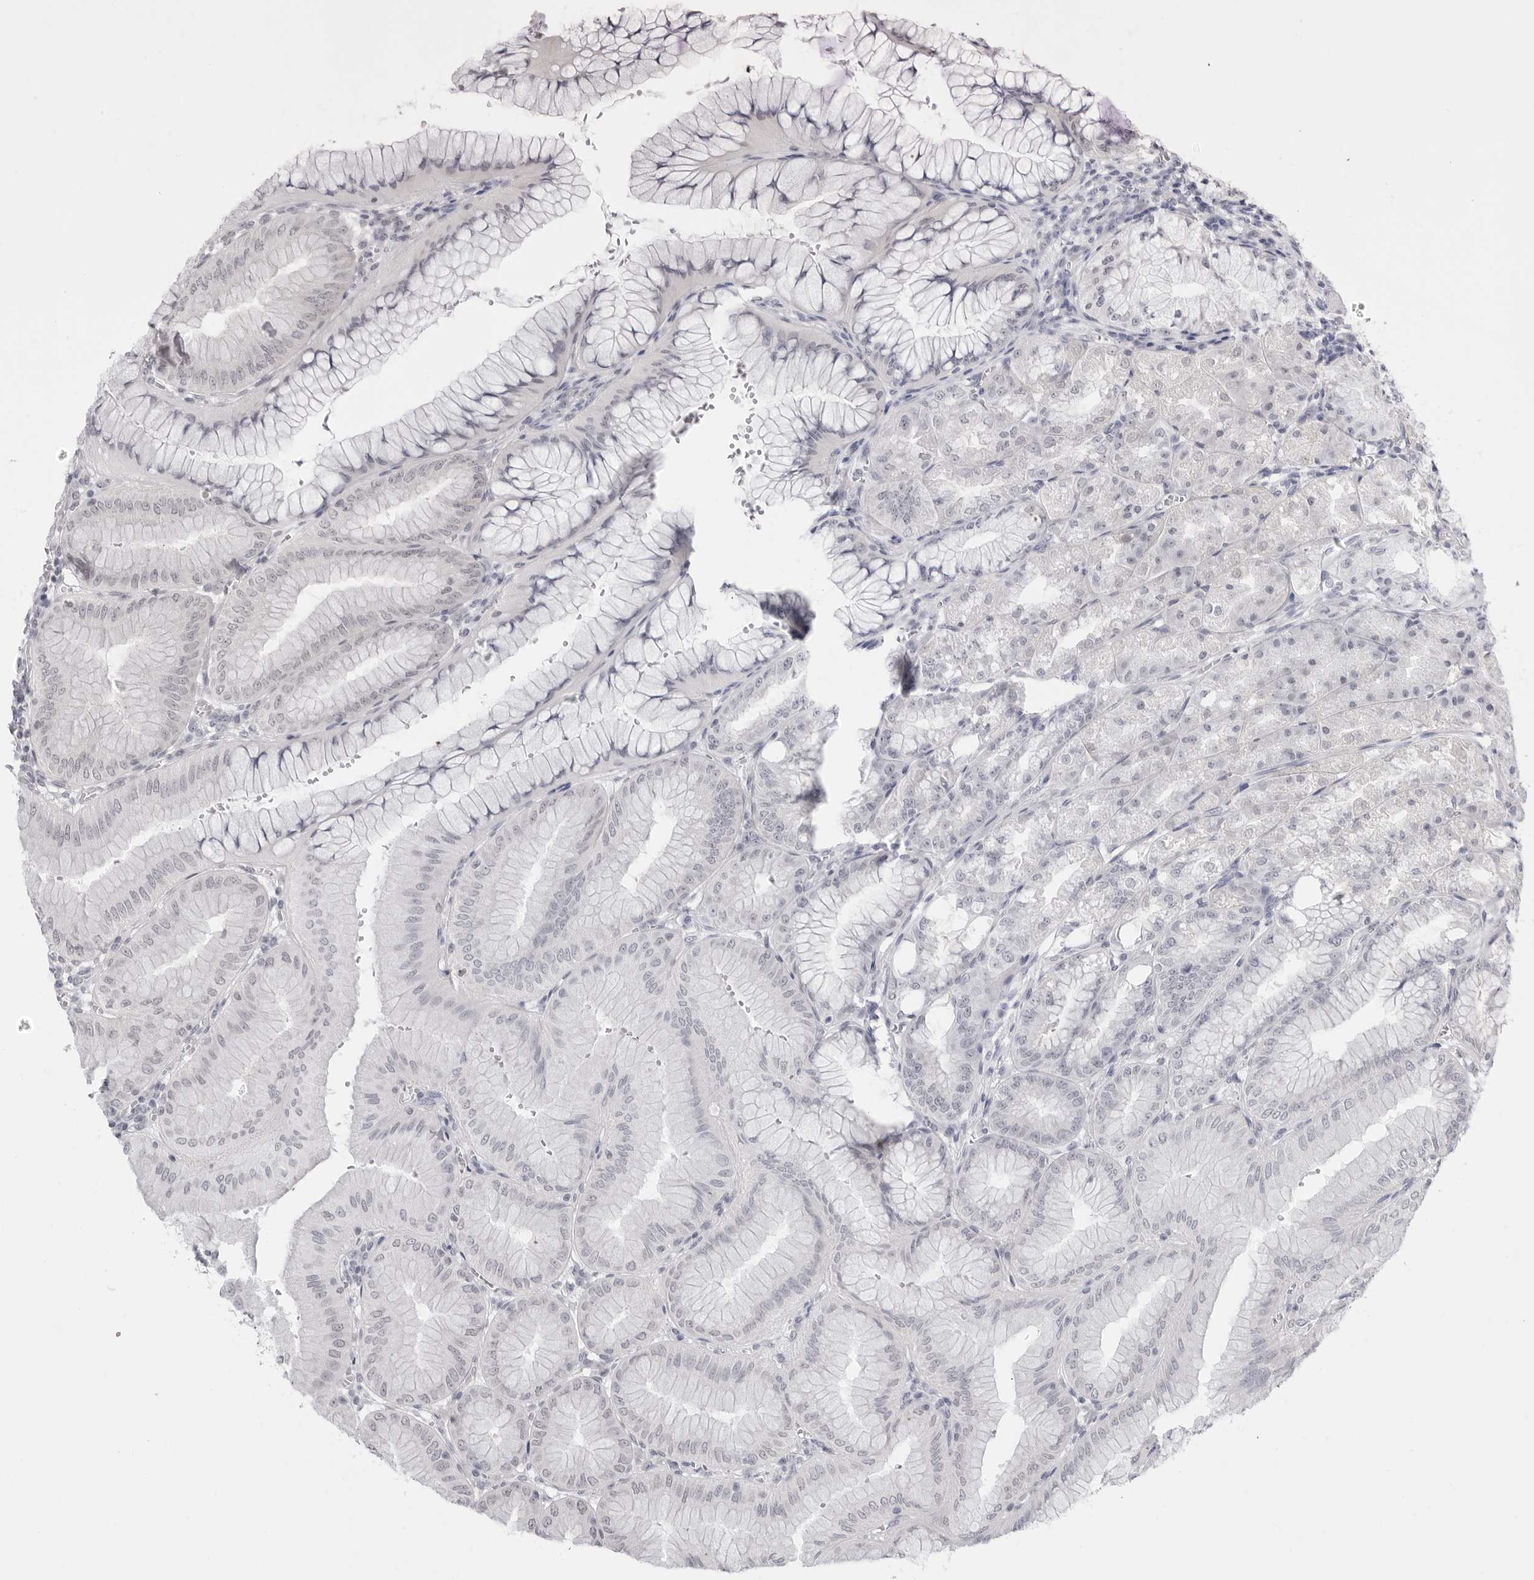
{"staining": {"intensity": "weak", "quantity": "<25%", "location": "cytoplasmic/membranous,nuclear"}, "tissue": "stomach", "cell_type": "Glandular cells", "image_type": "normal", "snomed": [{"axis": "morphology", "description": "Normal tissue, NOS"}, {"axis": "topography", "description": "Stomach, lower"}], "caption": "IHC micrograph of unremarkable stomach stained for a protein (brown), which displays no expression in glandular cells.", "gene": "PPP2R5C", "patient": {"sex": "male", "age": 71}}